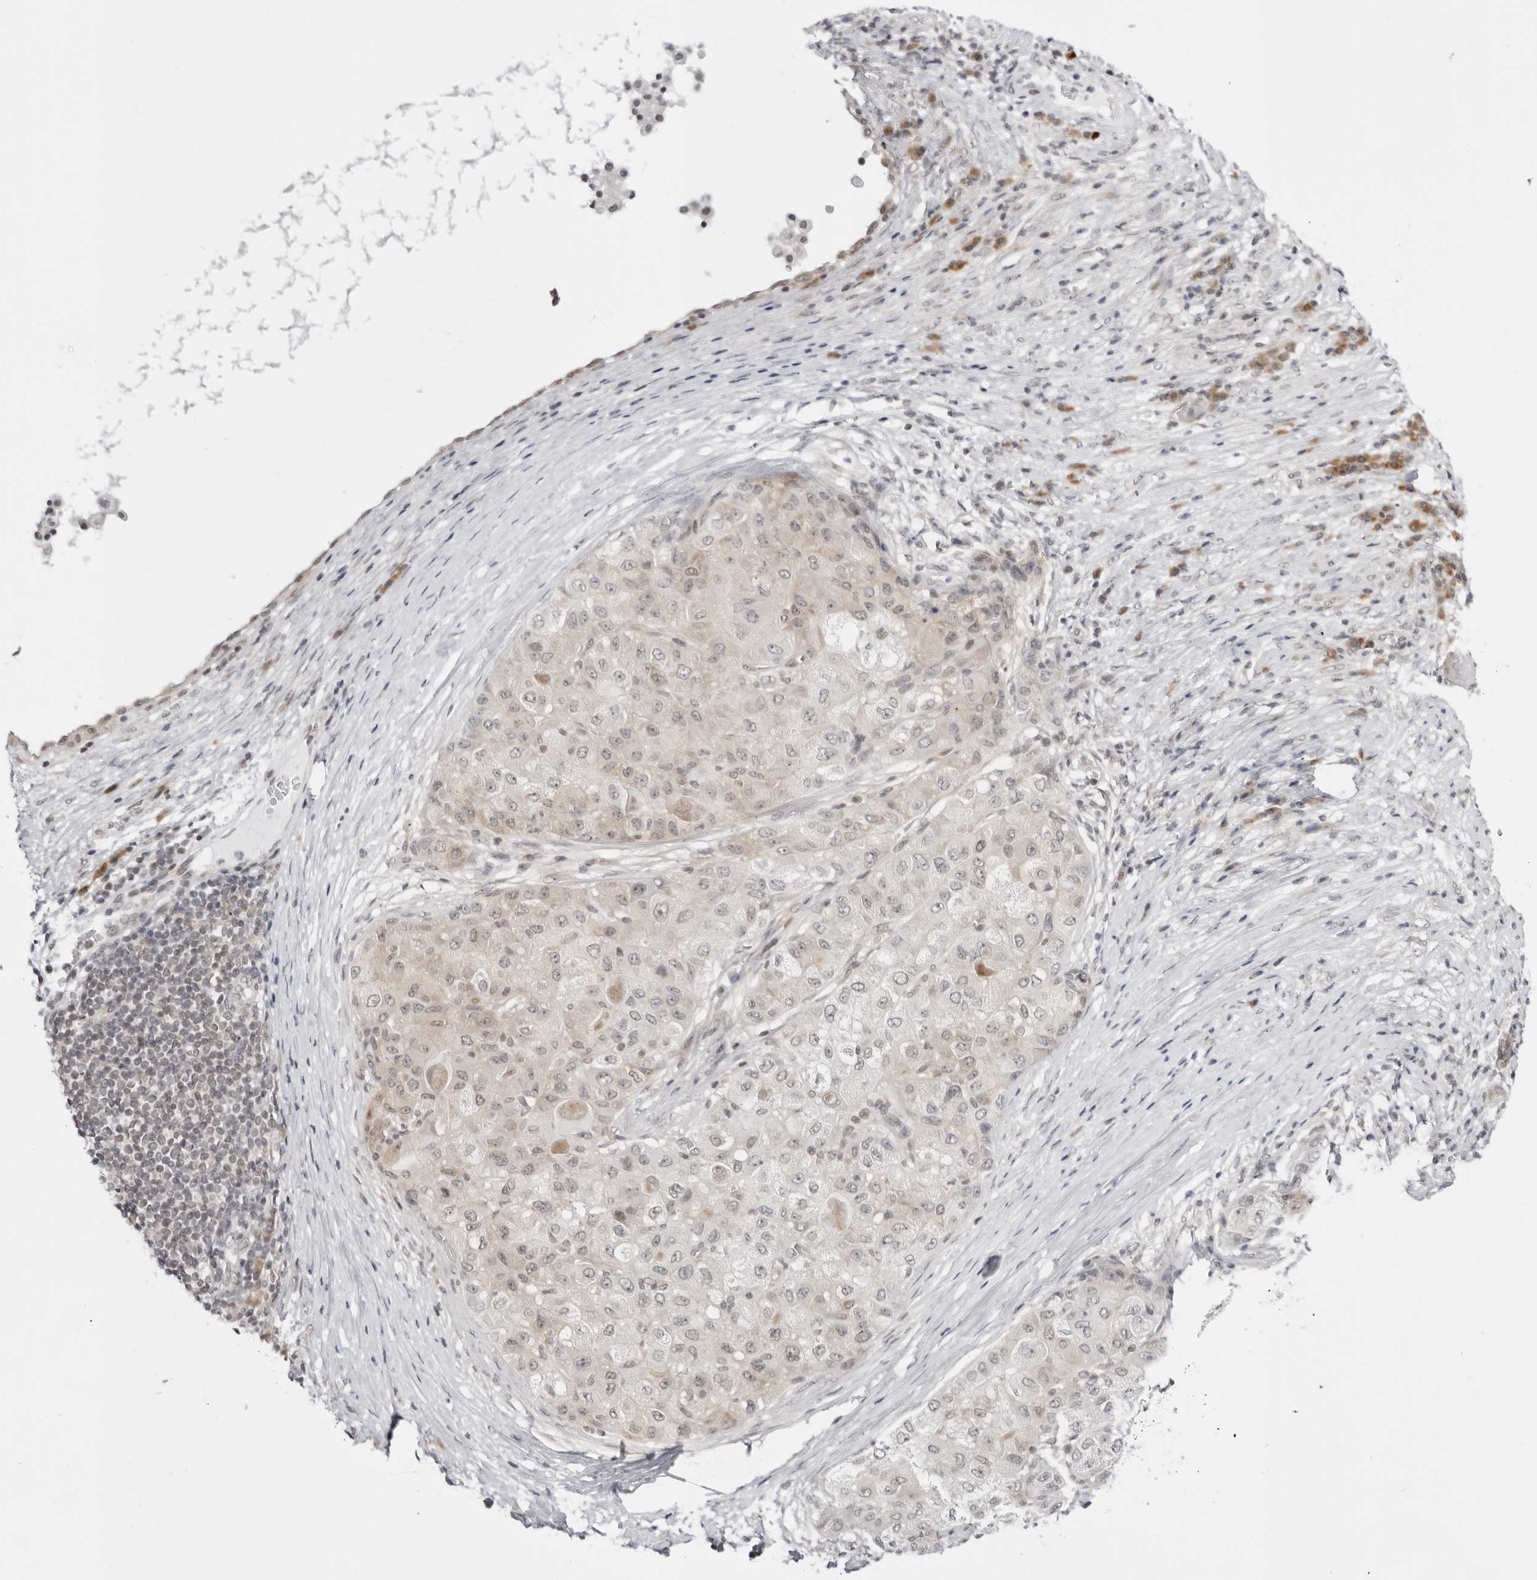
{"staining": {"intensity": "weak", "quantity": "25%-75%", "location": "cytoplasmic/membranous,nuclear"}, "tissue": "liver cancer", "cell_type": "Tumor cells", "image_type": "cancer", "snomed": [{"axis": "morphology", "description": "Carcinoma, Hepatocellular, NOS"}, {"axis": "topography", "description": "Liver"}], "caption": "Tumor cells reveal weak cytoplasmic/membranous and nuclear staining in about 25%-75% of cells in hepatocellular carcinoma (liver).", "gene": "PPP2R5C", "patient": {"sex": "male", "age": 80}}